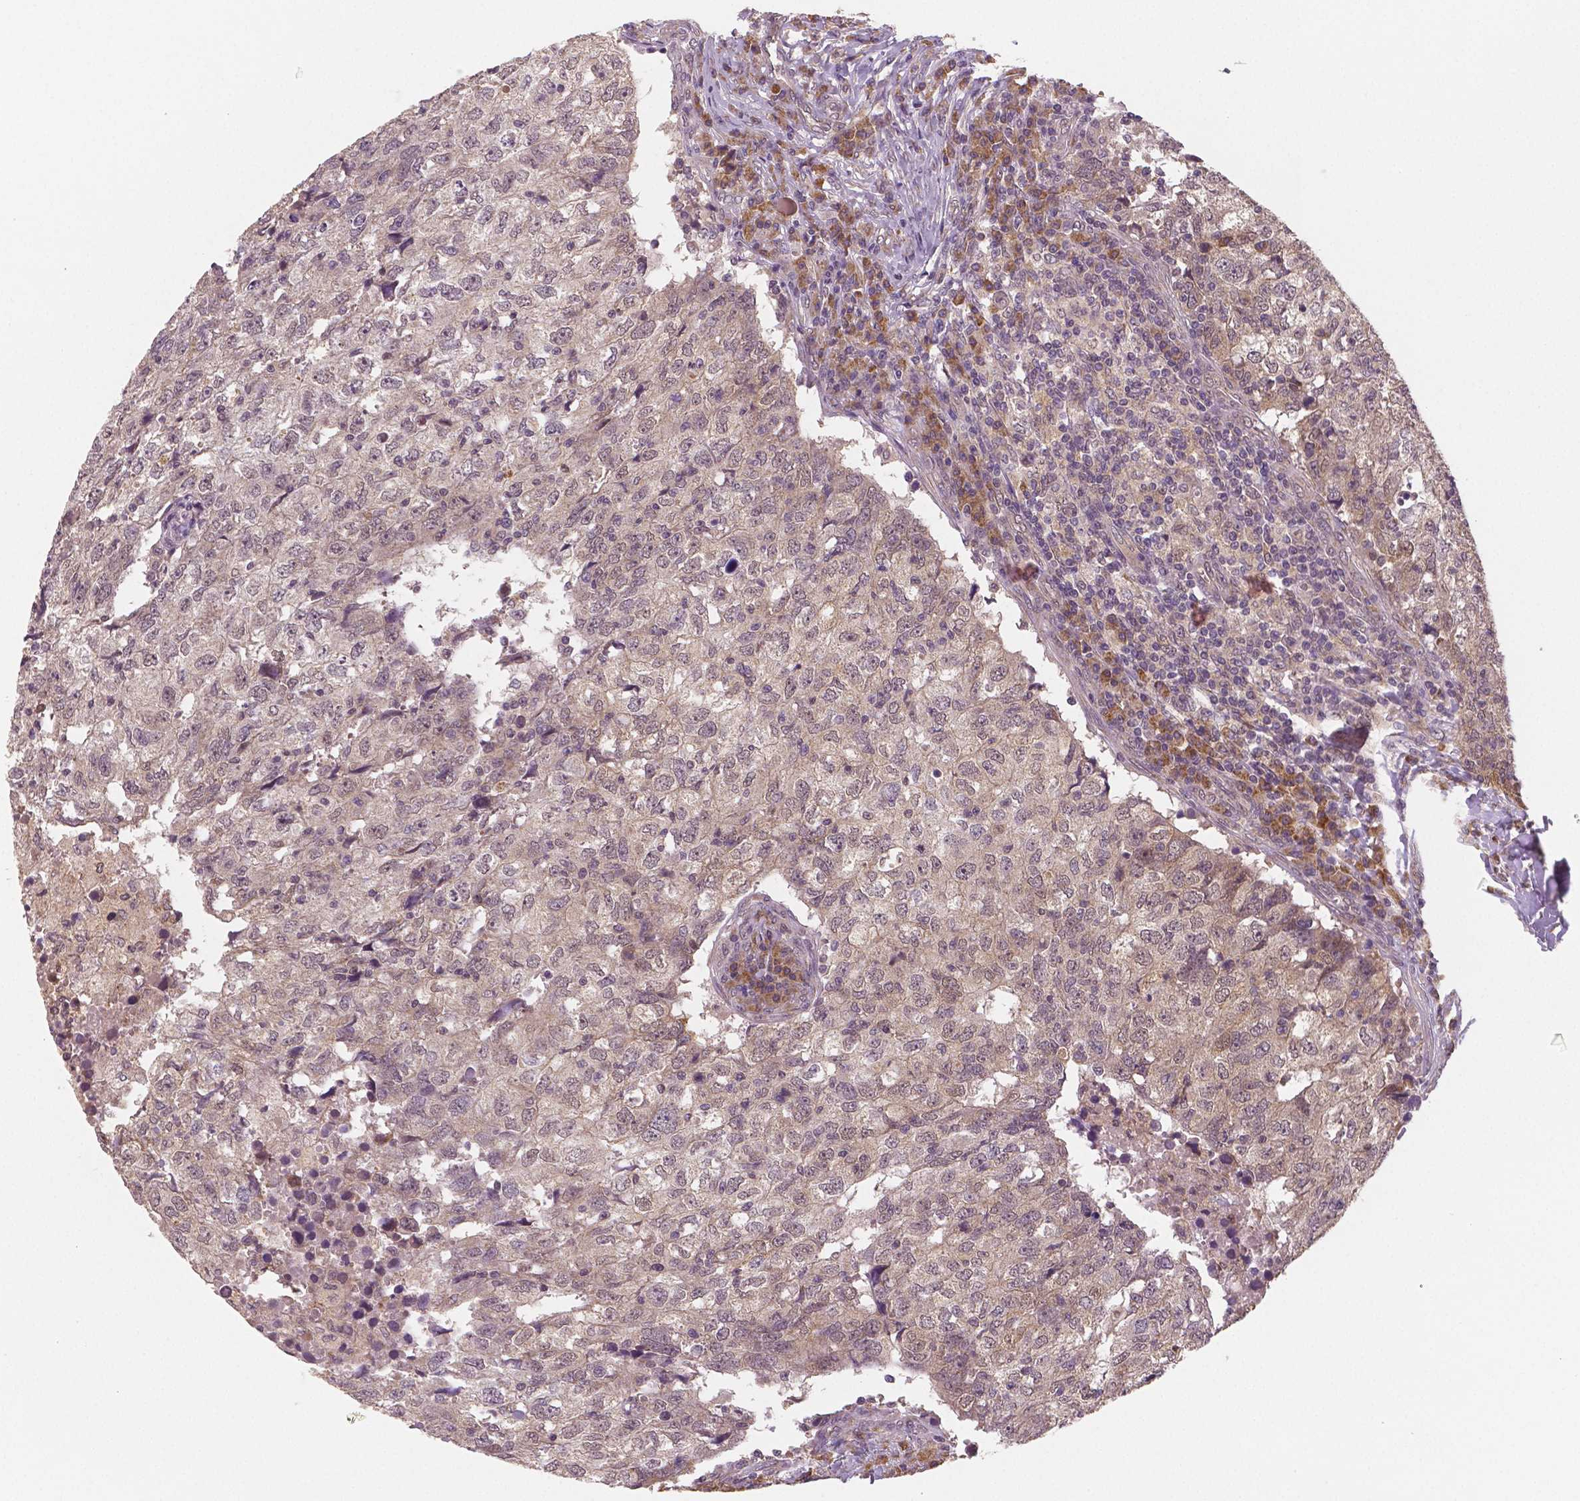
{"staining": {"intensity": "weak", "quantity": "25%-75%", "location": "cytoplasmic/membranous,nuclear"}, "tissue": "breast cancer", "cell_type": "Tumor cells", "image_type": "cancer", "snomed": [{"axis": "morphology", "description": "Duct carcinoma"}, {"axis": "topography", "description": "Breast"}], "caption": "Protein staining reveals weak cytoplasmic/membranous and nuclear staining in about 25%-75% of tumor cells in breast cancer. (brown staining indicates protein expression, while blue staining denotes nuclei).", "gene": "STAT3", "patient": {"sex": "female", "age": 30}}